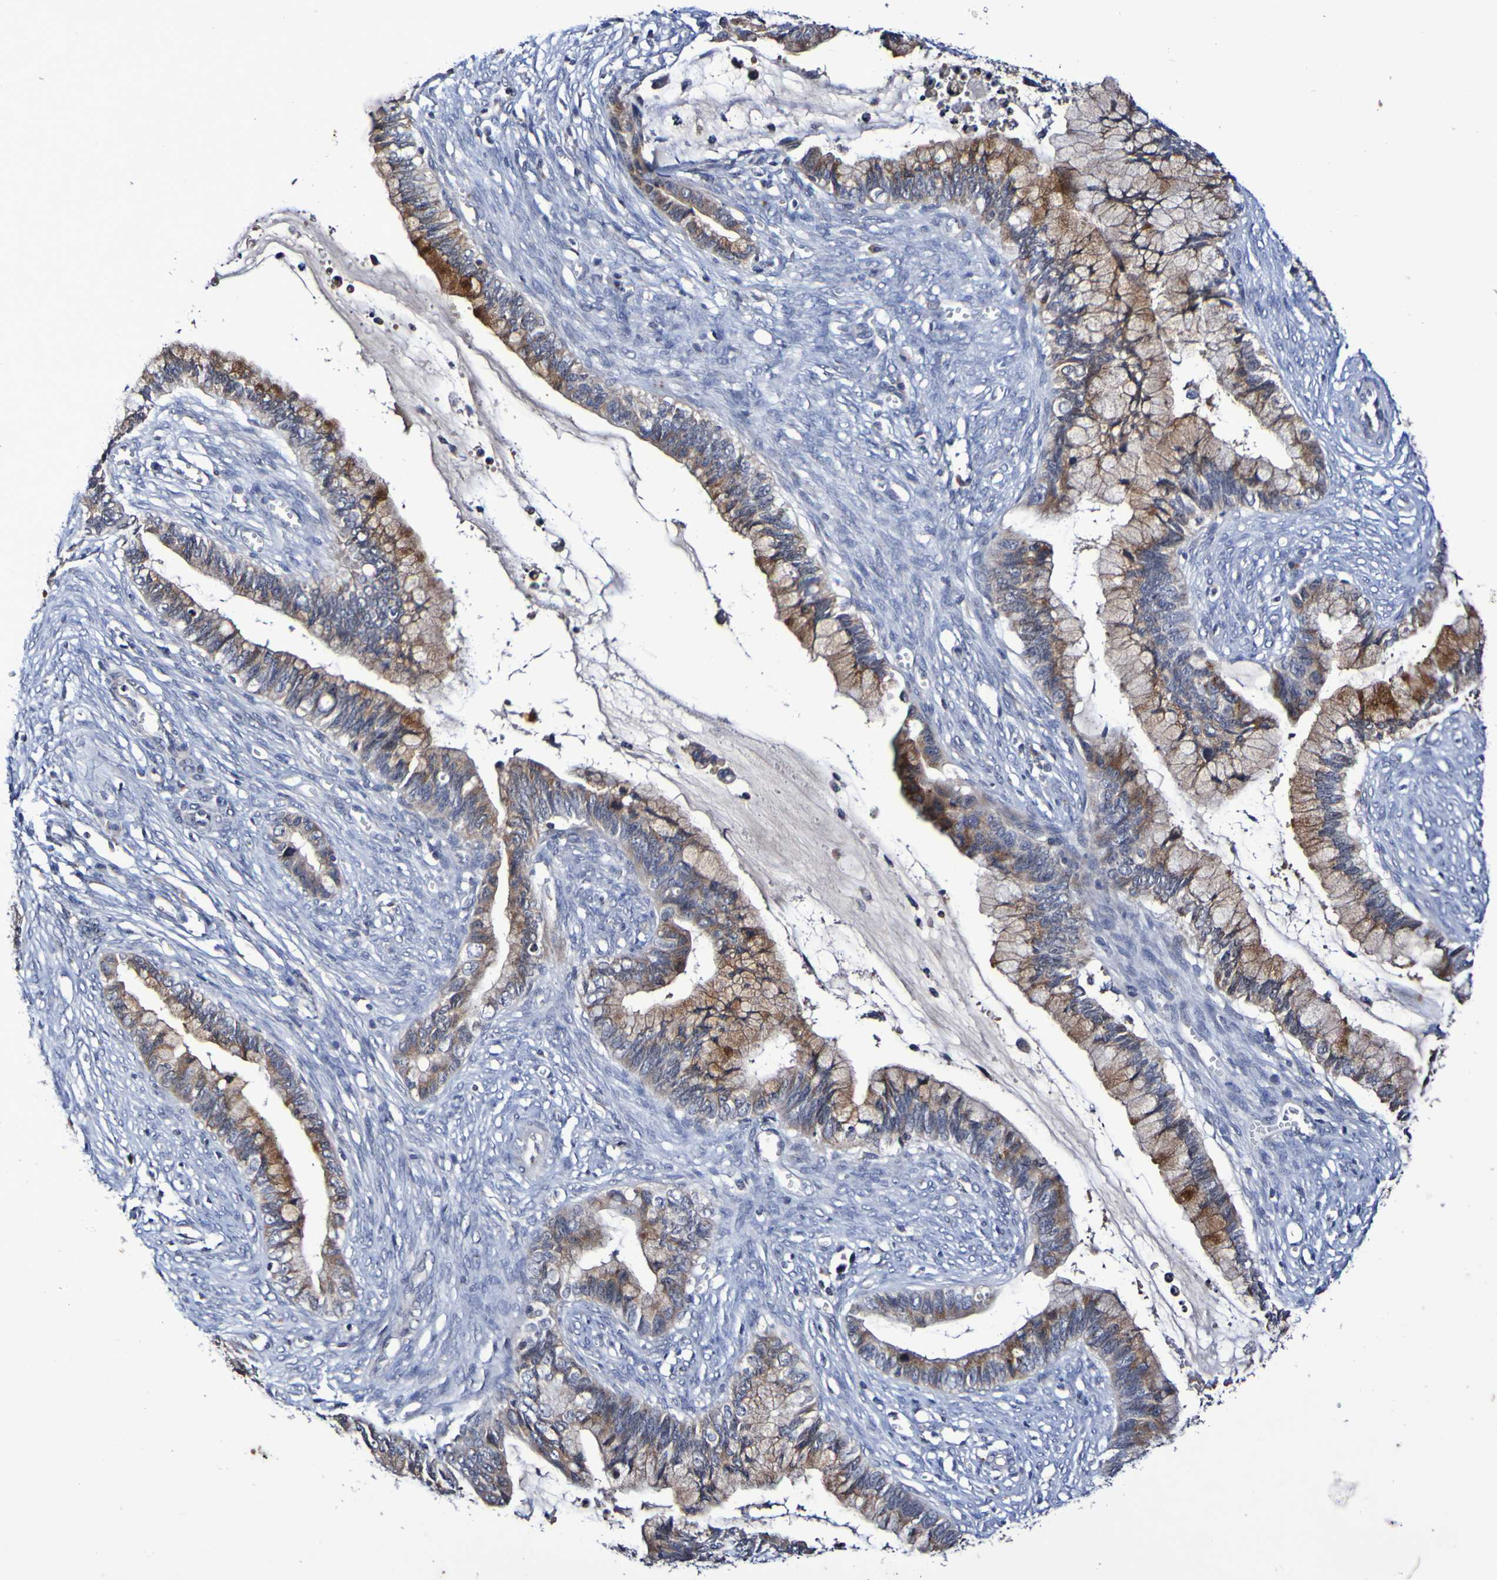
{"staining": {"intensity": "strong", "quantity": "<25%", "location": "cytoplasmic/membranous"}, "tissue": "cervical cancer", "cell_type": "Tumor cells", "image_type": "cancer", "snomed": [{"axis": "morphology", "description": "Adenocarcinoma, NOS"}, {"axis": "topography", "description": "Cervix"}], "caption": "There is medium levels of strong cytoplasmic/membranous staining in tumor cells of adenocarcinoma (cervical), as demonstrated by immunohistochemical staining (brown color).", "gene": "PTP4A2", "patient": {"sex": "female", "age": 44}}